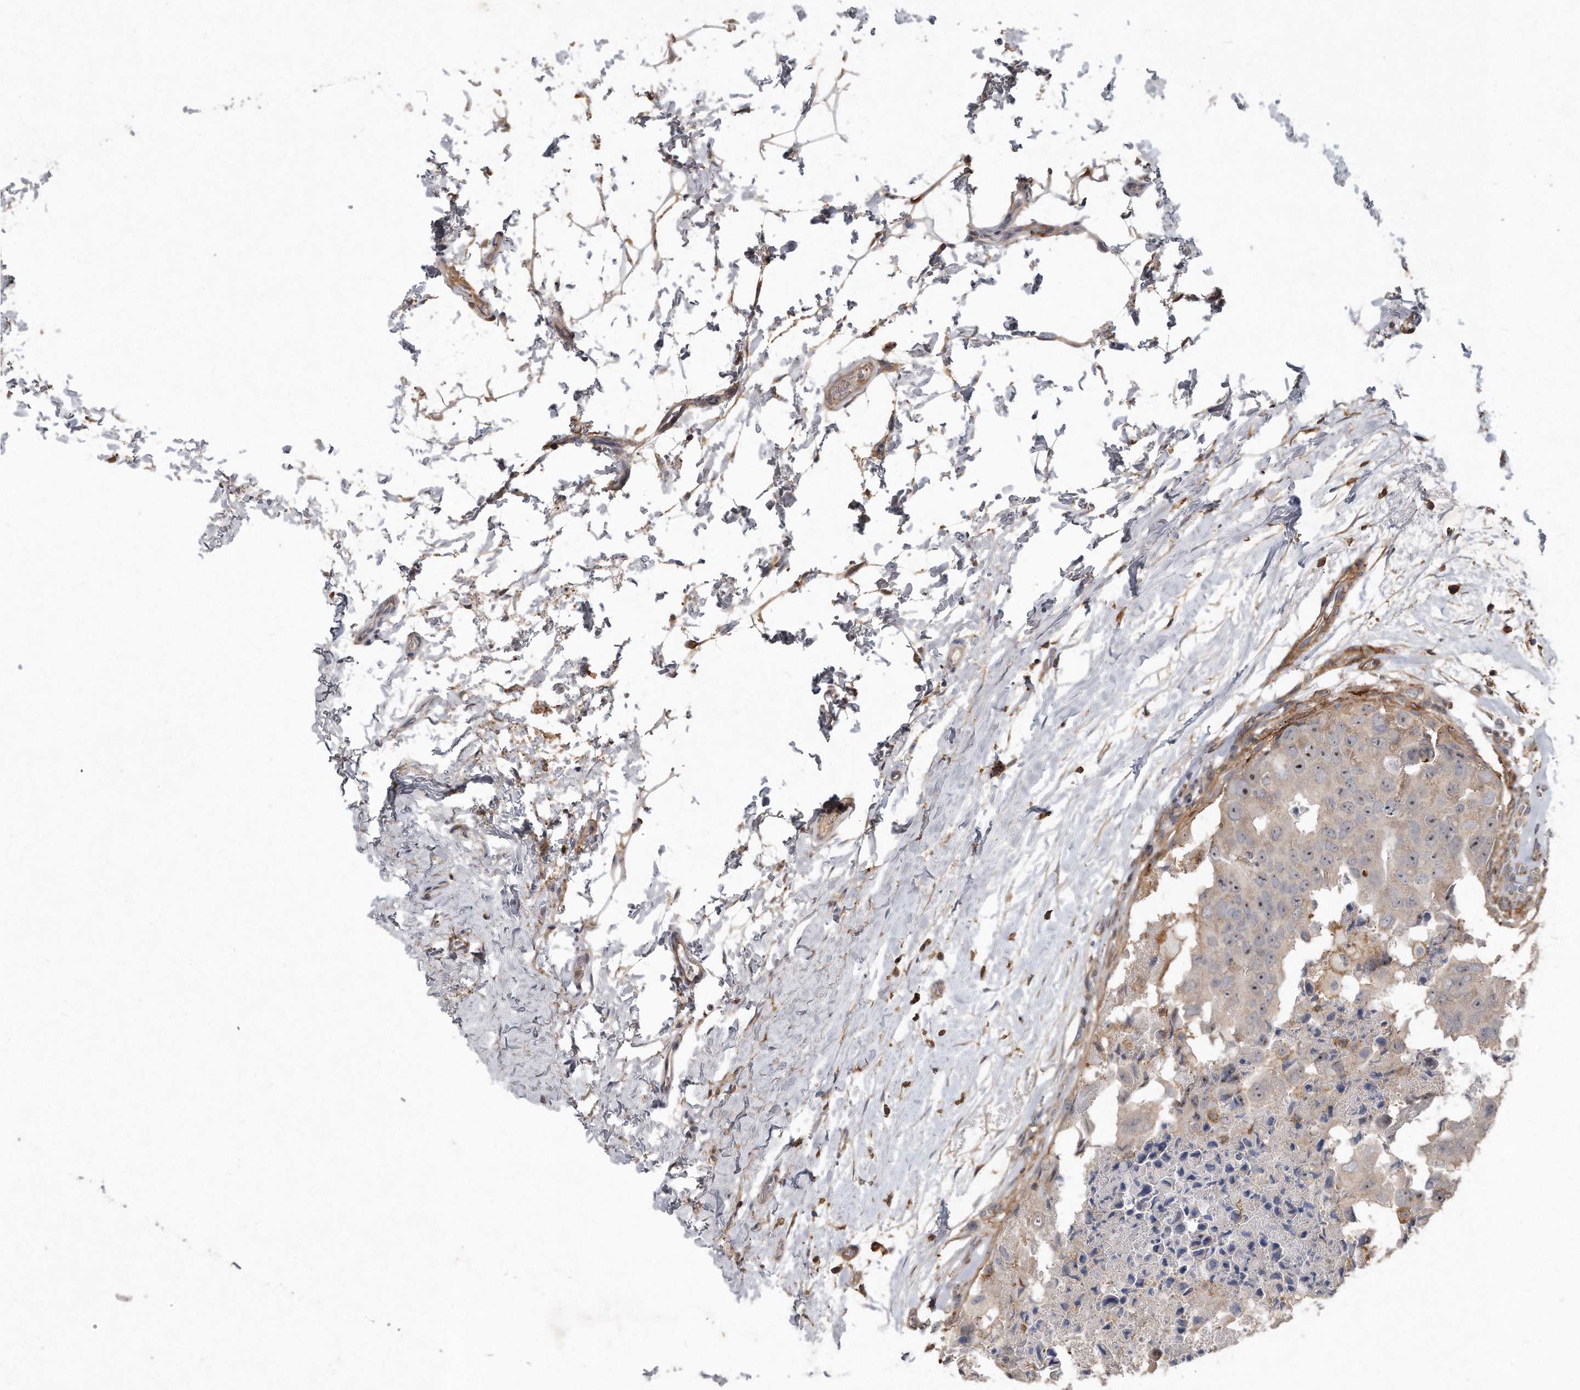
{"staining": {"intensity": "moderate", "quantity": ">75%", "location": "nuclear"}, "tissue": "breast cancer", "cell_type": "Tumor cells", "image_type": "cancer", "snomed": [{"axis": "morphology", "description": "Duct carcinoma"}, {"axis": "topography", "description": "Breast"}], "caption": "A micrograph showing moderate nuclear positivity in approximately >75% of tumor cells in invasive ductal carcinoma (breast), as visualized by brown immunohistochemical staining.", "gene": "PGBD2", "patient": {"sex": "female", "age": 62}}